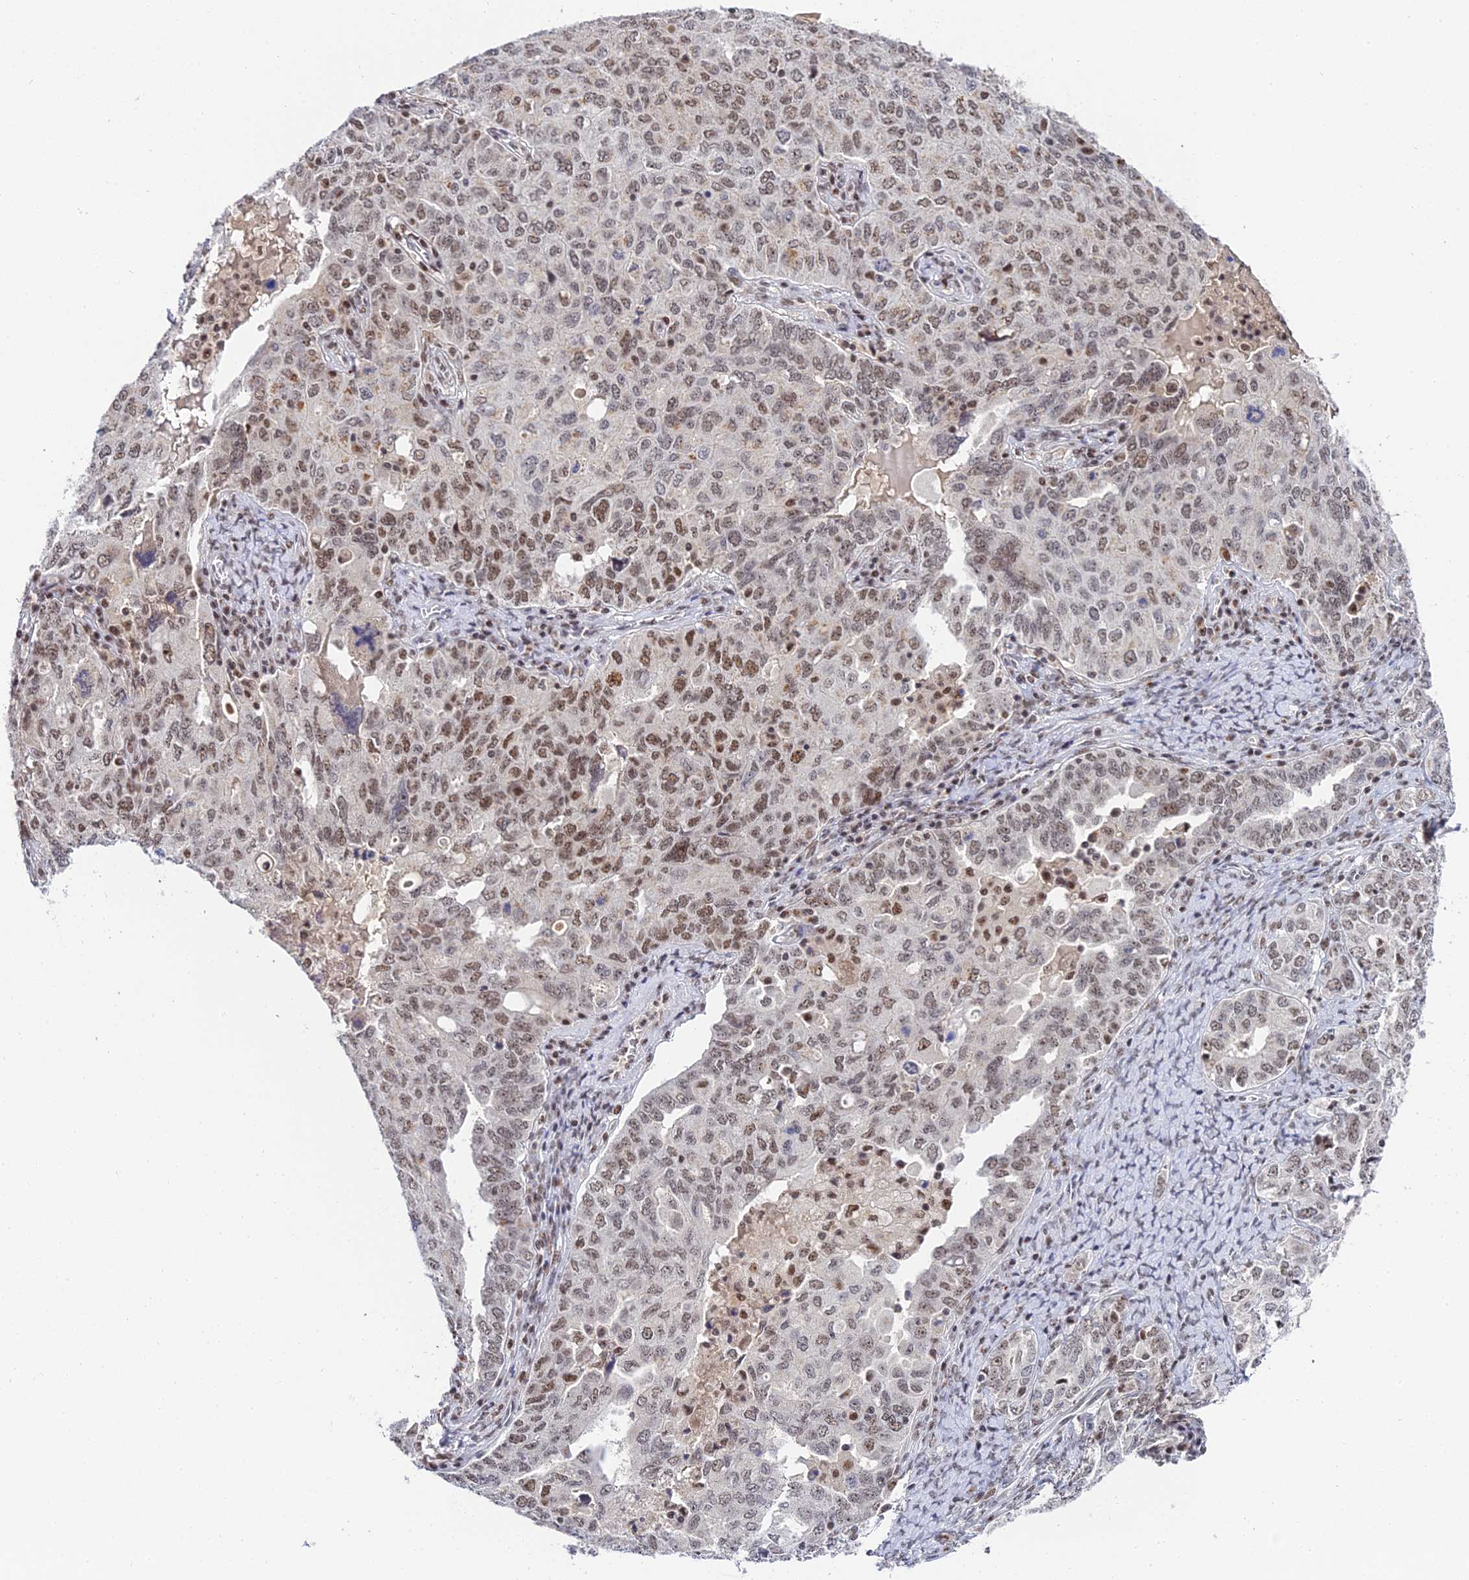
{"staining": {"intensity": "moderate", "quantity": ">75%", "location": "nuclear"}, "tissue": "ovarian cancer", "cell_type": "Tumor cells", "image_type": "cancer", "snomed": [{"axis": "morphology", "description": "Carcinoma, endometroid"}, {"axis": "topography", "description": "Ovary"}], "caption": "High-magnification brightfield microscopy of ovarian endometroid carcinoma stained with DAB (brown) and counterstained with hematoxylin (blue). tumor cells exhibit moderate nuclear positivity is present in about>75% of cells.", "gene": "EXOSC3", "patient": {"sex": "female", "age": 62}}